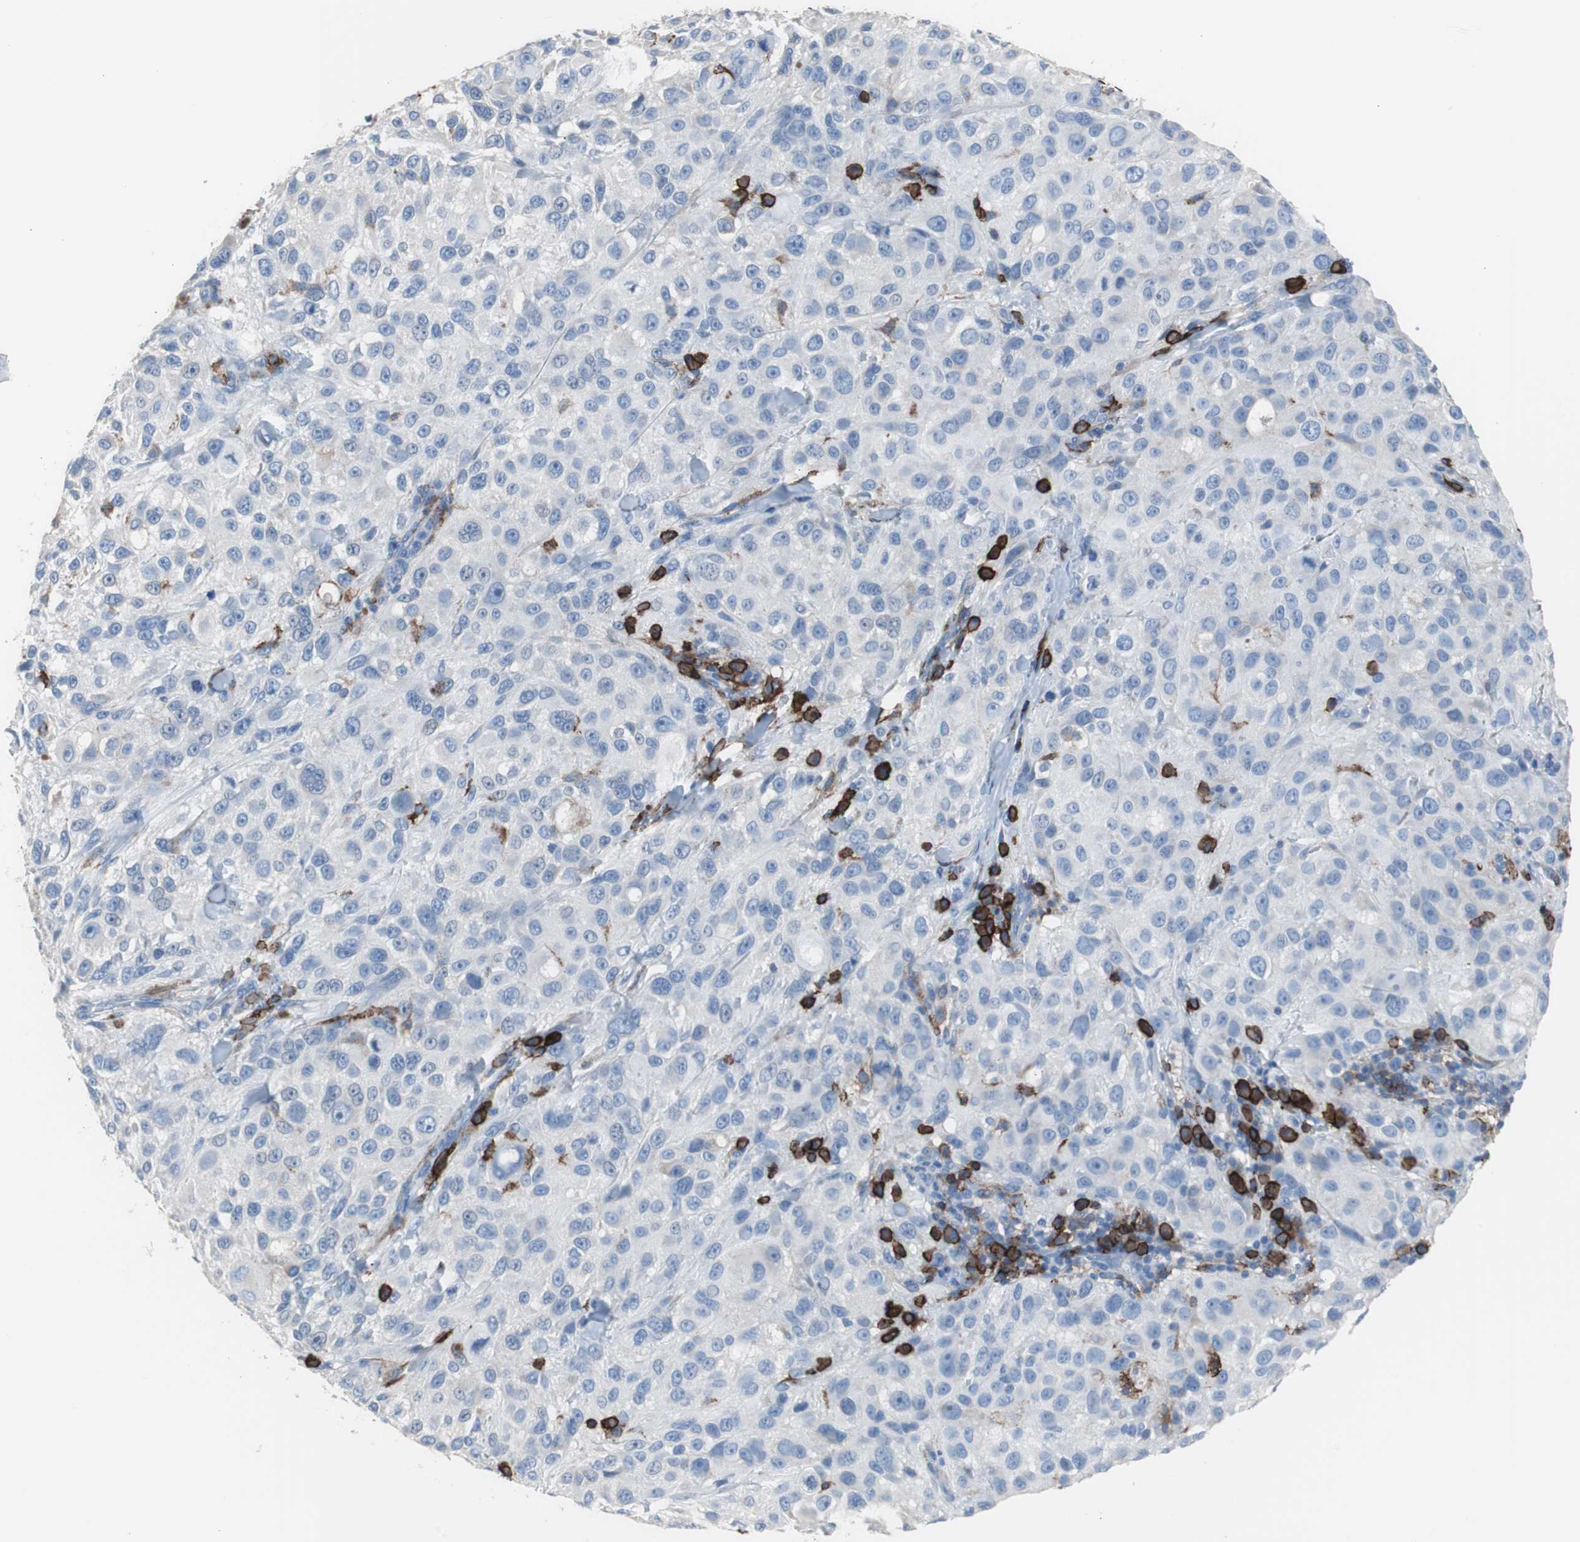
{"staining": {"intensity": "negative", "quantity": "none", "location": "none"}, "tissue": "melanoma", "cell_type": "Tumor cells", "image_type": "cancer", "snomed": [{"axis": "morphology", "description": "Necrosis, NOS"}, {"axis": "morphology", "description": "Malignant melanoma, NOS"}, {"axis": "topography", "description": "Skin"}], "caption": "Tumor cells are negative for protein expression in human malignant melanoma.", "gene": "FCGR2B", "patient": {"sex": "female", "age": 87}}